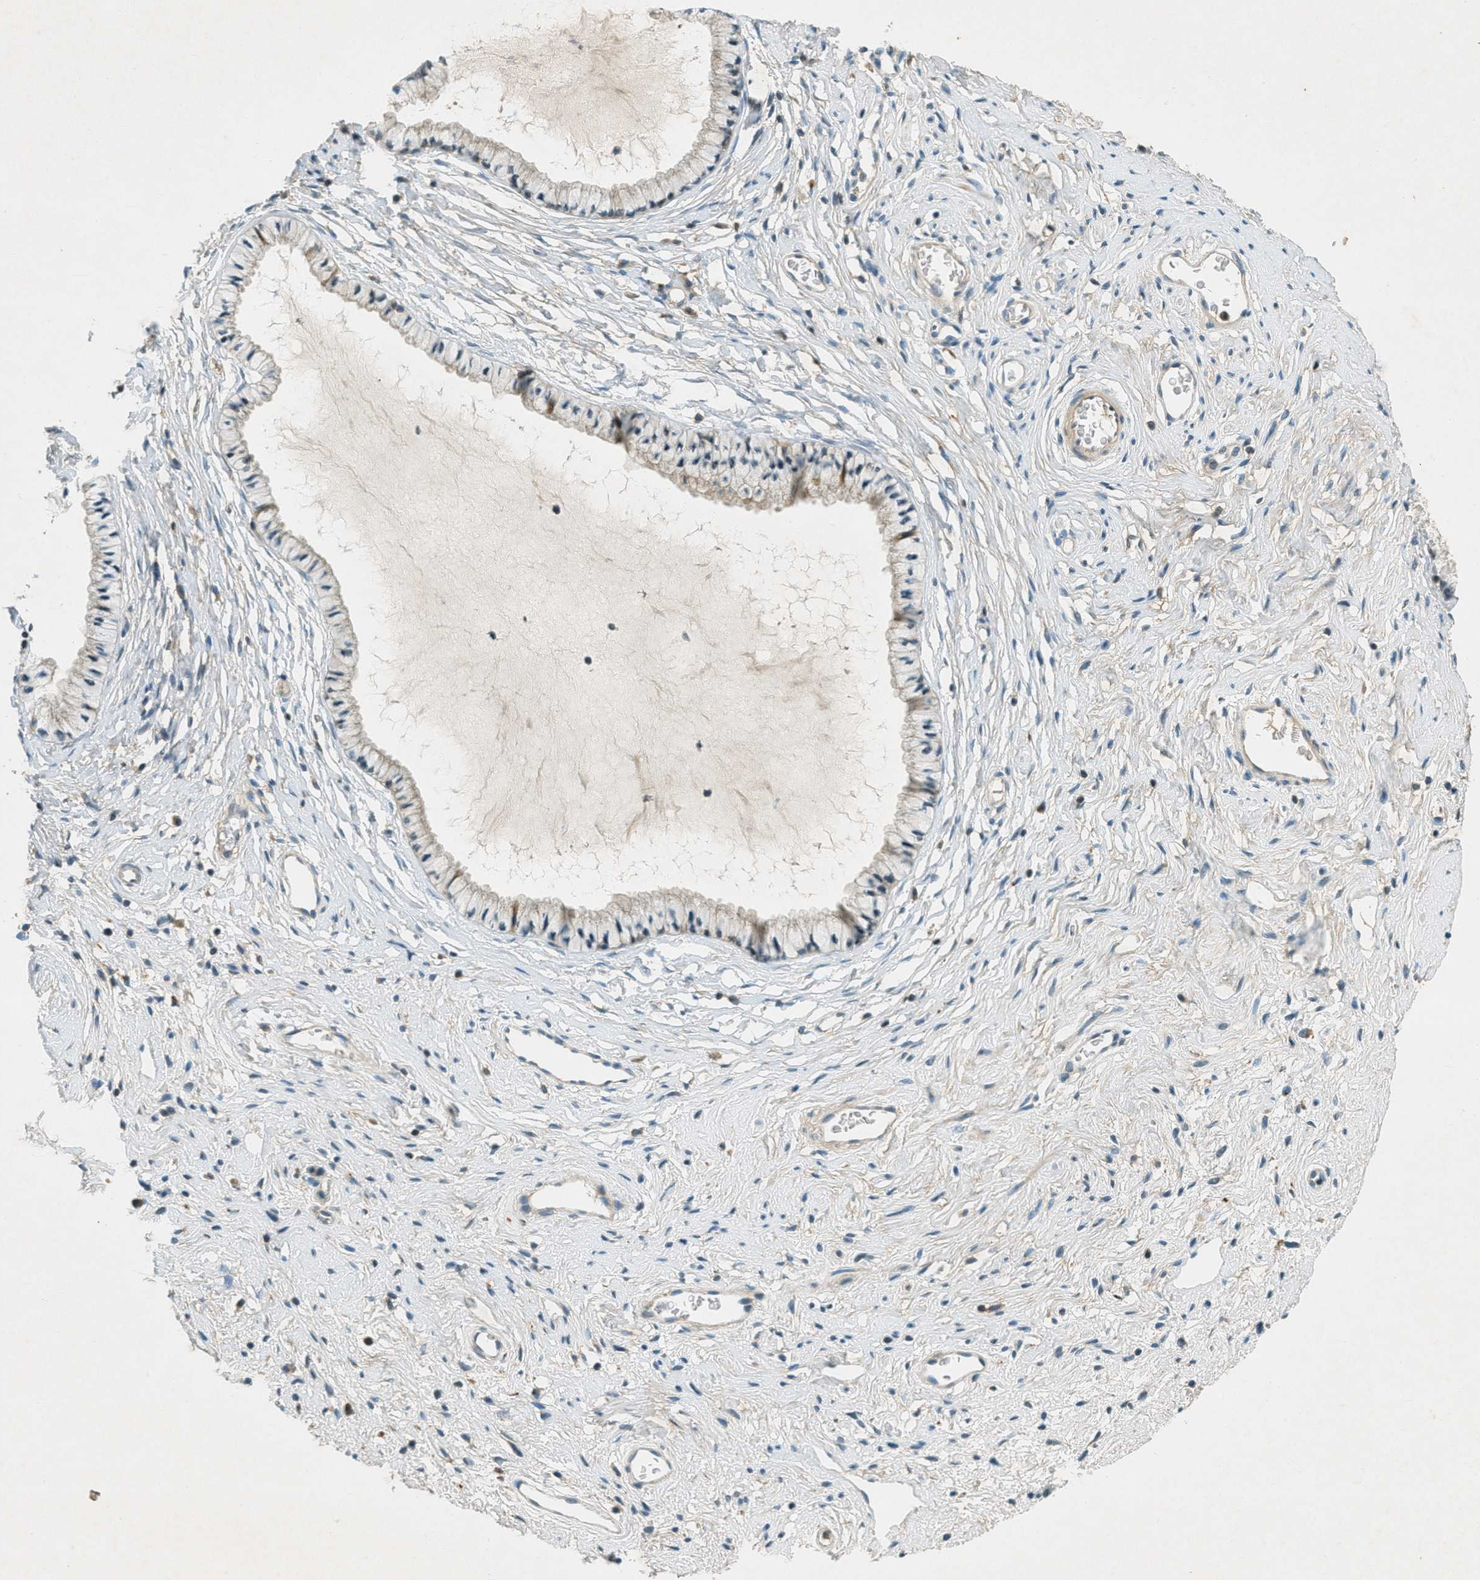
{"staining": {"intensity": "negative", "quantity": "none", "location": "none"}, "tissue": "cervix", "cell_type": "Glandular cells", "image_type": "normal", "snomed": [{"axis": "morphology", "description": "Normal tissue, NOS"}, {"axis": "topography", "description": "Cervix"}], "caption": "Glandular cells are negative for brown protein staining in normal cervix. (Brightfield microscopy of DAB immunohistochemistry at high magnification).", "gene": "NUDT4B", "patient": {"sex": "female", "age": 77}}